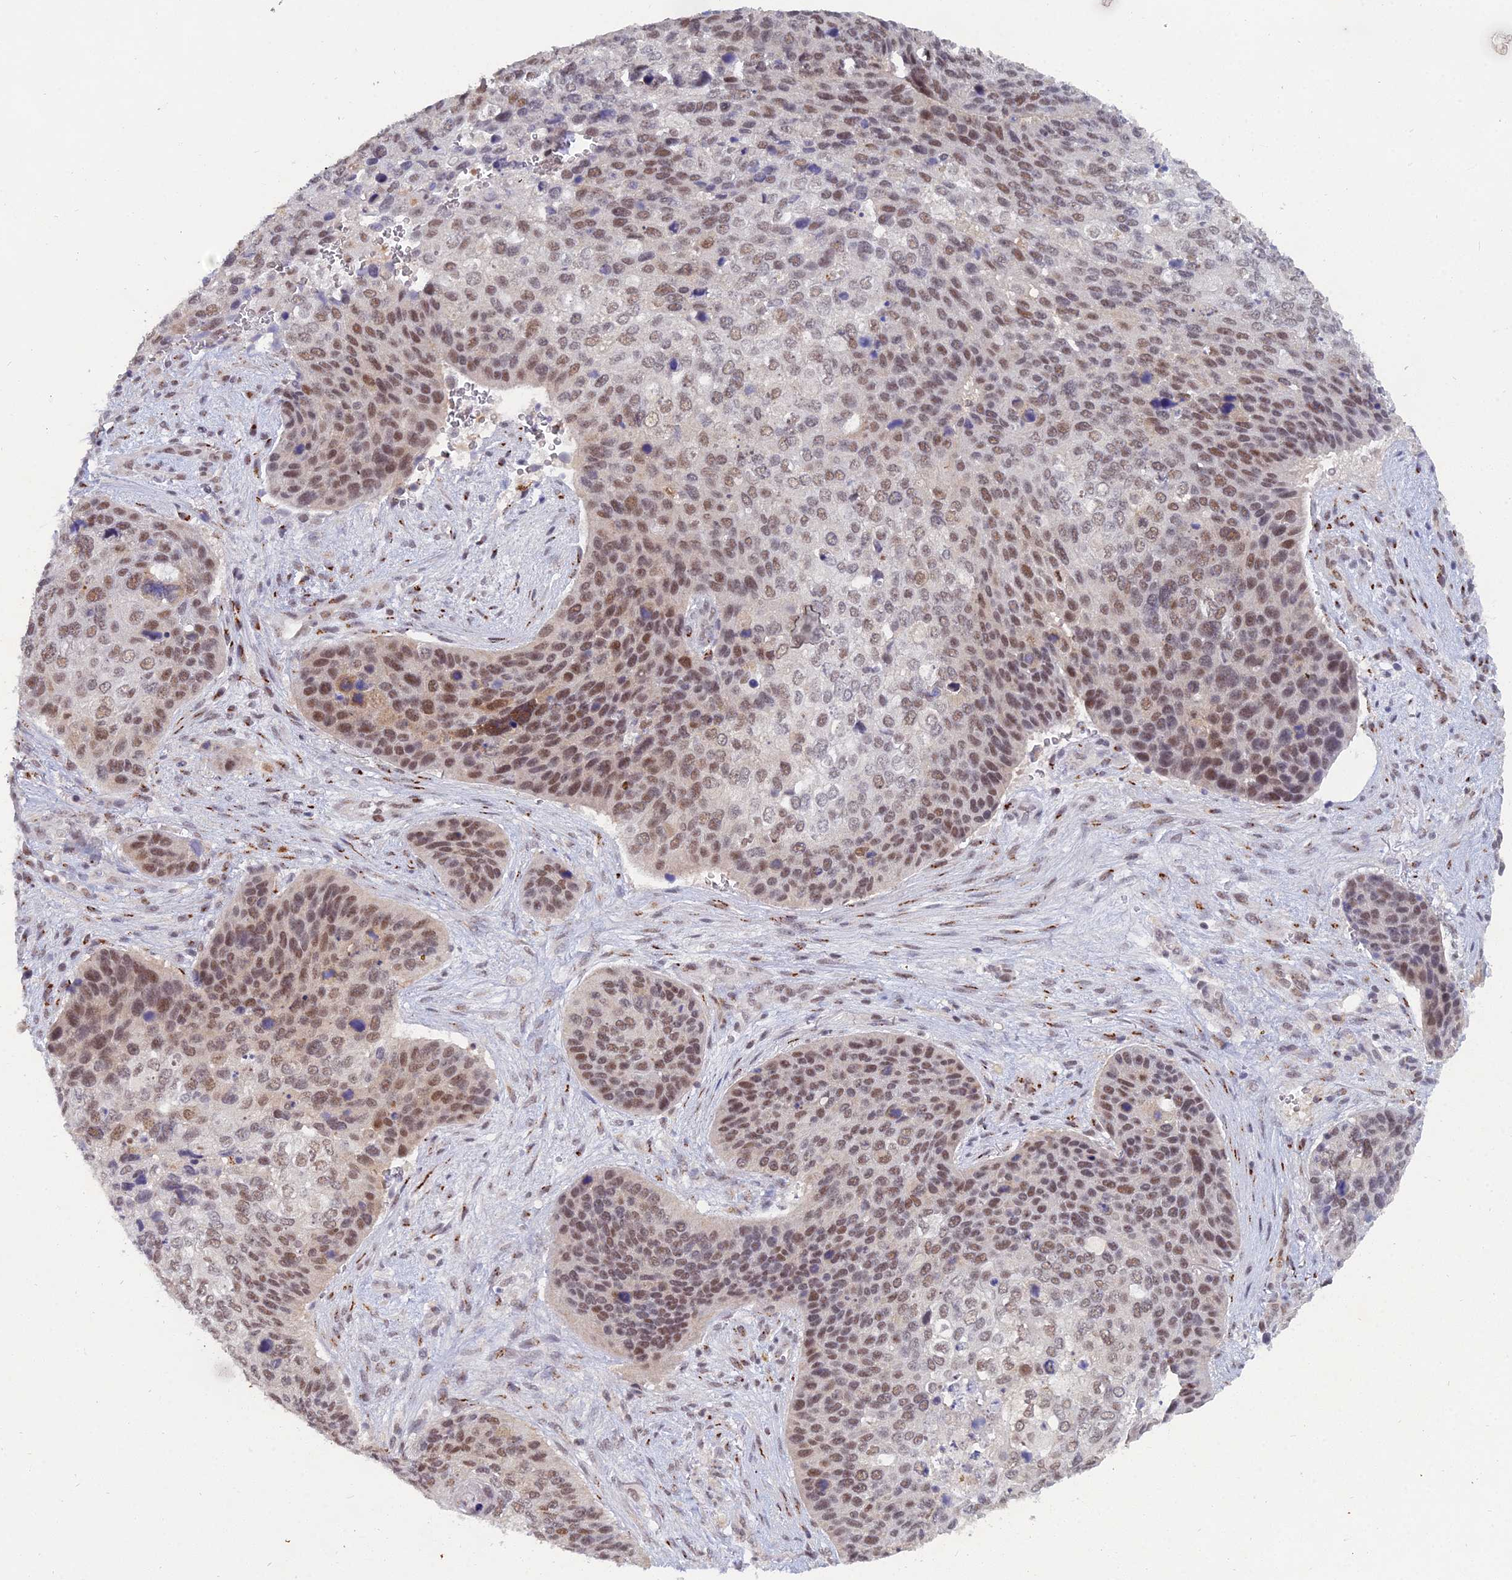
{"staining": {"intensity": "moderate", "quantity": ">75%", "location": "nuclear"}, "tissue": "skin cancer", "cell_type": "Tumor cells", "image_type": "cancer", "snomed": [{"axis": "morphology", "description": "Basal cell carcinoma"}, {"axis": "topography", "description": "Skin"}], "caption": "The photomicrograph displays a brown stain indicating the presence of a protein in the nuclear of tumor cells in basal cell carcinoma (skin).", "gene": "THOC3", "patient": {"sex": "female", "age": 74}}